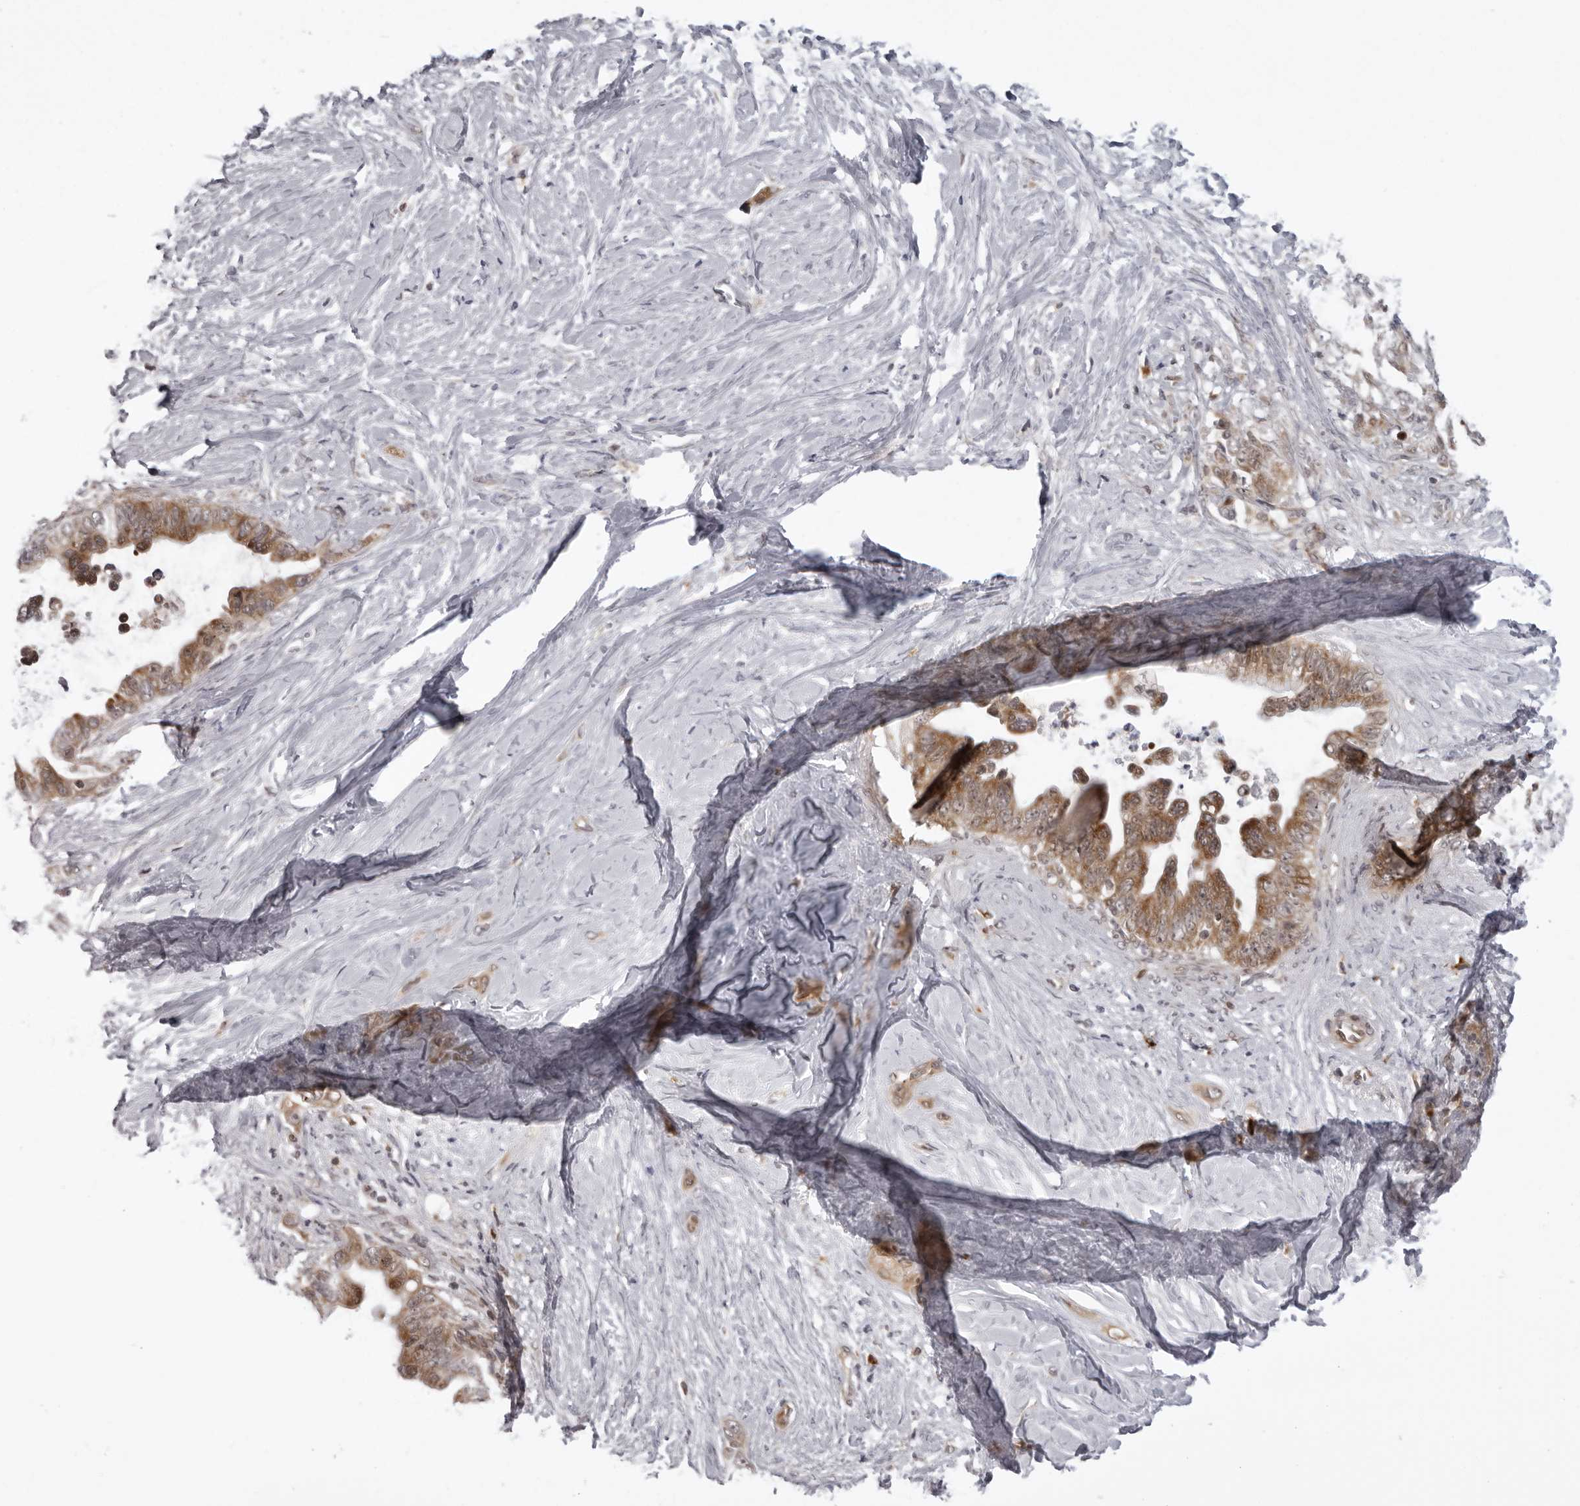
{"staining": {"intensity": "moderate", "quantity": ">75%", "location": "cytoplasmic/membranous"}, "tissue": "pancreatic cancer", "cell_type": "Tumor cells", "image_type": "cancer", "snomed": [{"axis": "morphology", "description": "Adenocarcinoma, NOS"}, {"axis": "topography", "description": "Pancreas"}], "caption": "Immunohistochemistry image of neoplastic tissue: pancreatic cancer (adenocarcinoma) stained using IHC demonstrates medium levels of moderate protein expression localized specifically in the cytoplasmic/membranous of tumor cells, appearing as a cytoplasmic/membranous brown color.", "gene": "GCSAML", "patient": {"sex": "female", "age": 72}}